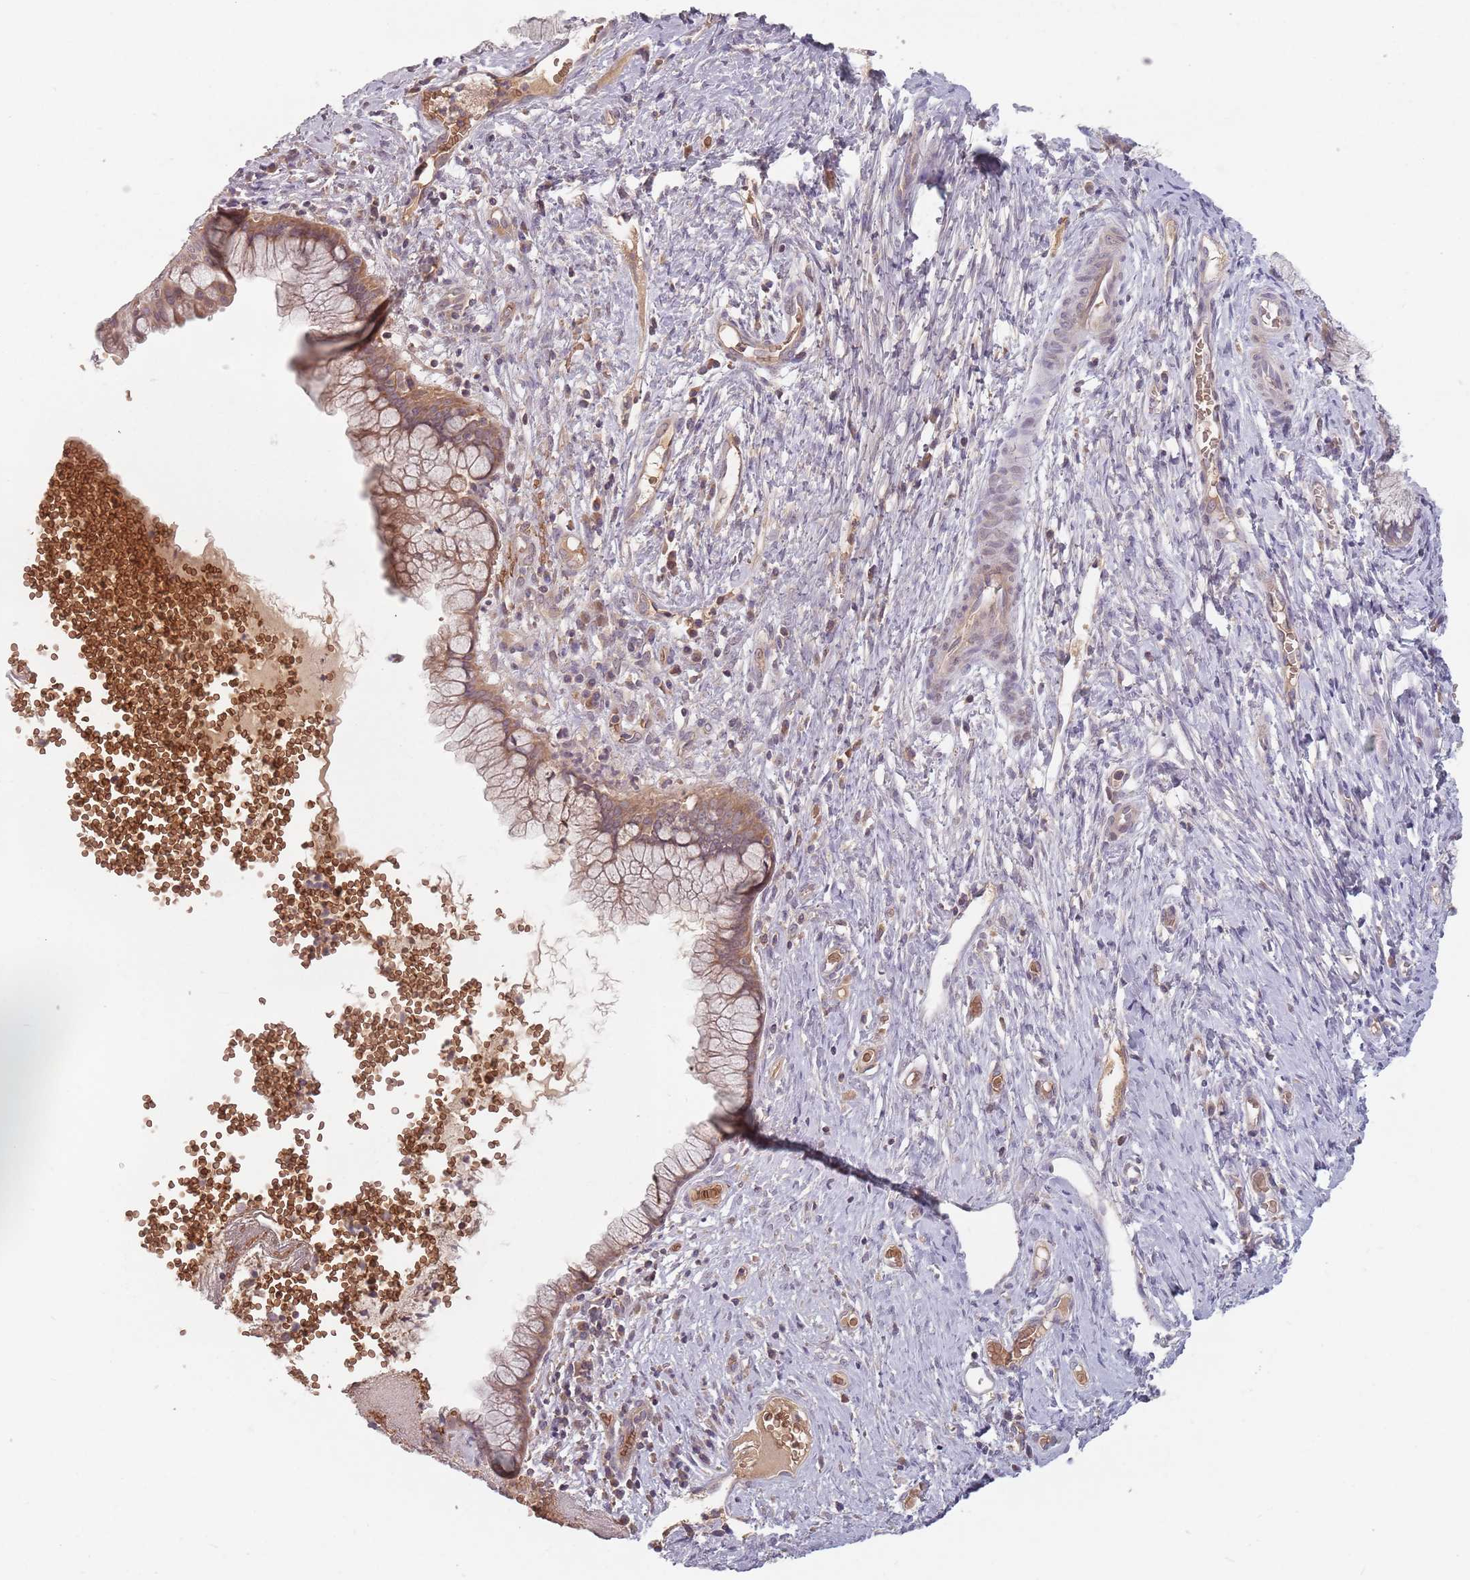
{"staining": {"intensity": "moderate", "quantity": "25%-75%", "location": "cytoplasmic/membranous"}, "tissue": "cervix", "cell_type": "Glandular cells", "image_type": "normal", "snomed": [{"axis": "morphology", "description": "Normal tissue, NOS"}, {"axis": "topography", "description": "Cervix"}], "caption": "This histopathology image reveals immunohistochemistry staining of benign cervix, with medium moderate cytoplasmic/membranous positivity in about 25%-75% of glandular cells.", "gene": "ASB13", "patient": {"sex": "female", "age": 42}}